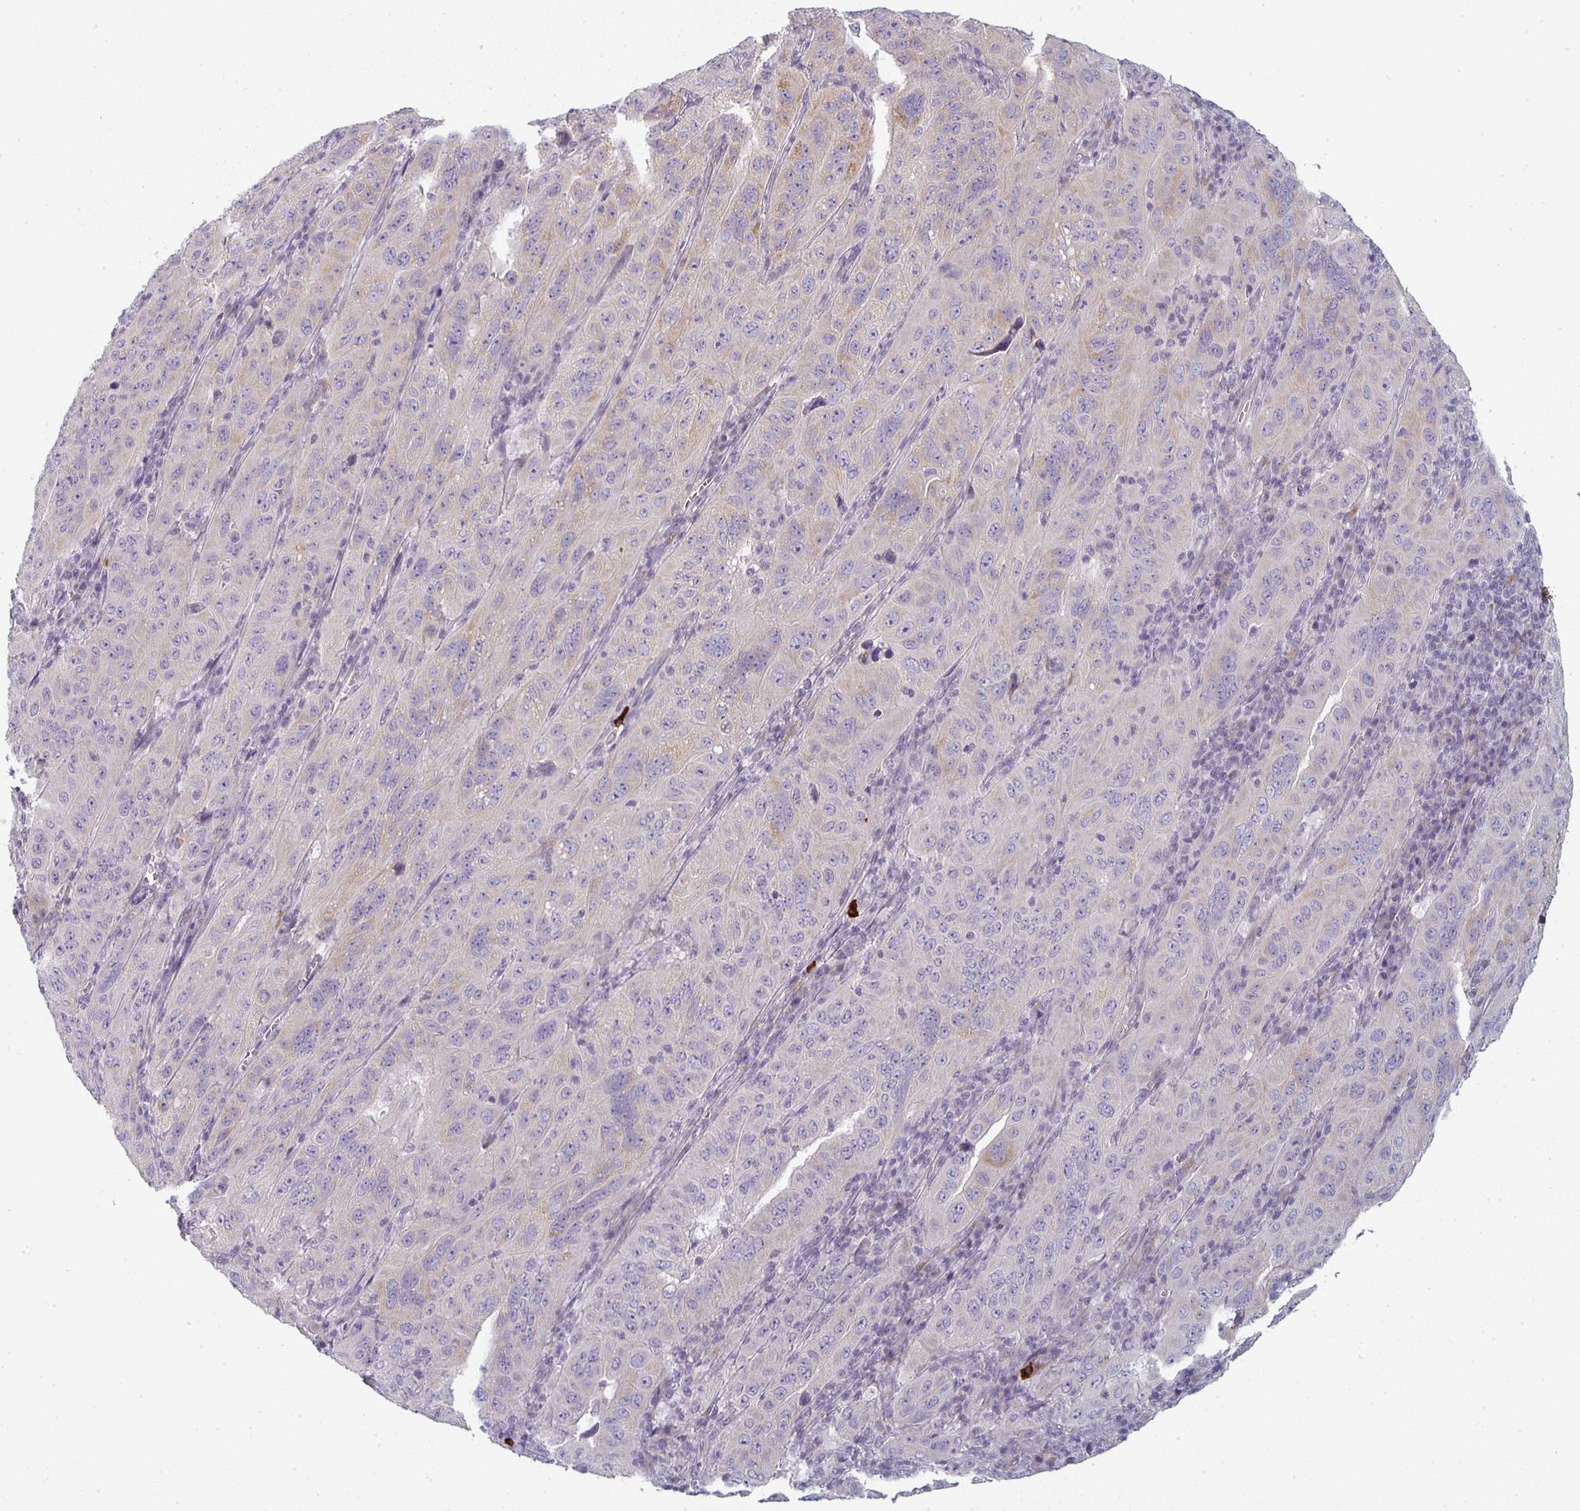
{"staining": {"intensity": "negative", "quantity": "none", "location": "none"}, "tissue": "pancreatic cancer", "cell_type": "Tumor cells", "image_type": "cancer", "snomed": [{"axis": "morphology", "description": "Adenocarcinoma, NOS"}, {"axis": "topography", "description": "Pancreas"}], "caption": "DAB immunohistochemical staining of human pancreatic adenocarcinoma exhibits no significant staining in tumor cells.", "gene": "CTHRC1", "patient": {"sex": "male", "age": 63}}